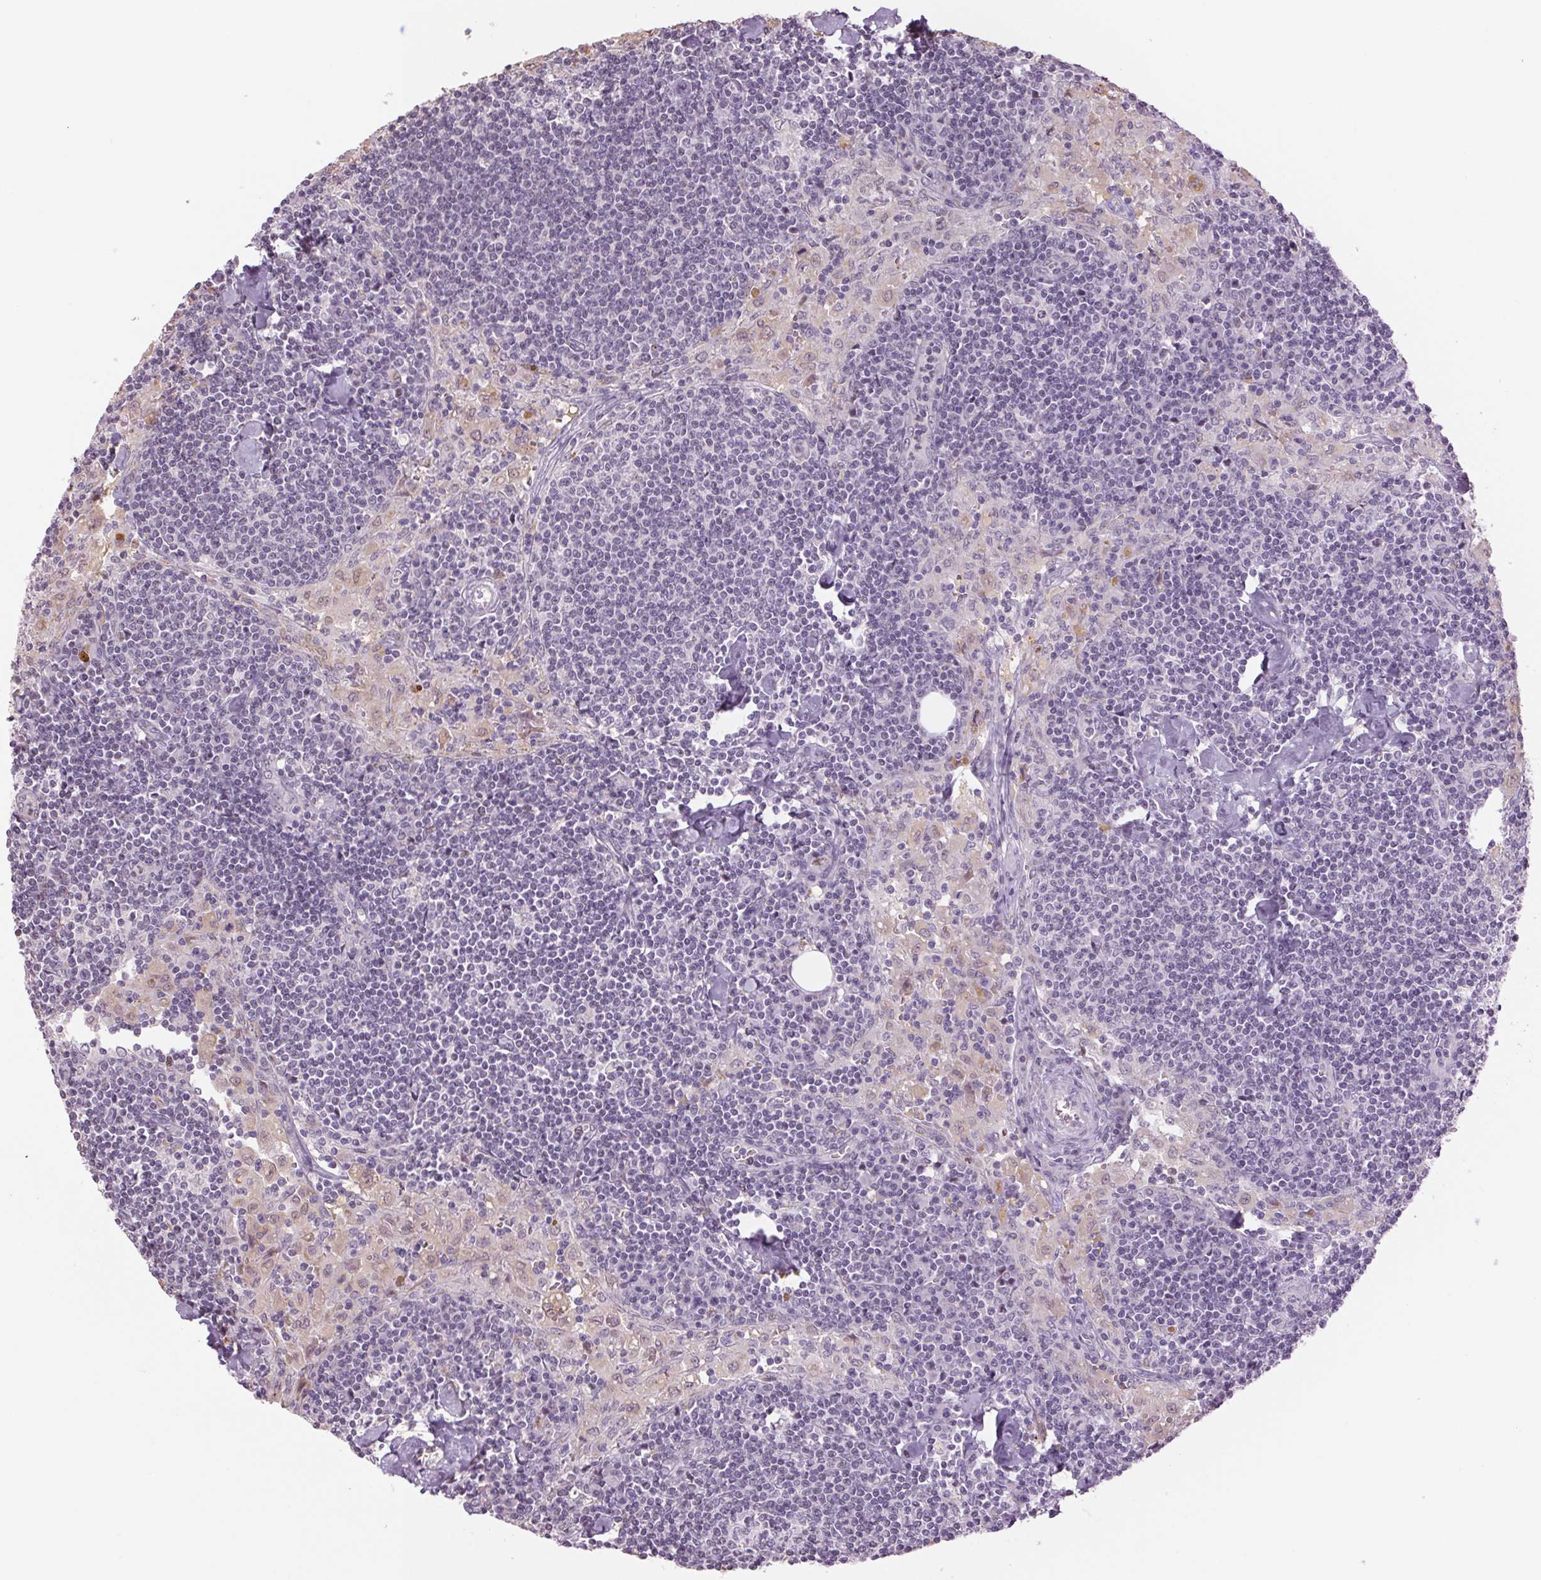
{"staining": {"intensity": "negative", "quantity": "none", "location": "none"}, "tissue": "lymph node", "cell_type": "Germinal center cells", "image_type": "normal", "snomed": [{"axis": "morphology", "description": "Normal tissue, NOS"}, {"axis": "topography", "description": "Lymph node"}], "caption": "Immunohistochemical staining of unremarkable lymph node reveals no significant expression in germinal center cells.", "gene": "MPO", "patient": {"sex": "male", "age": 55}}